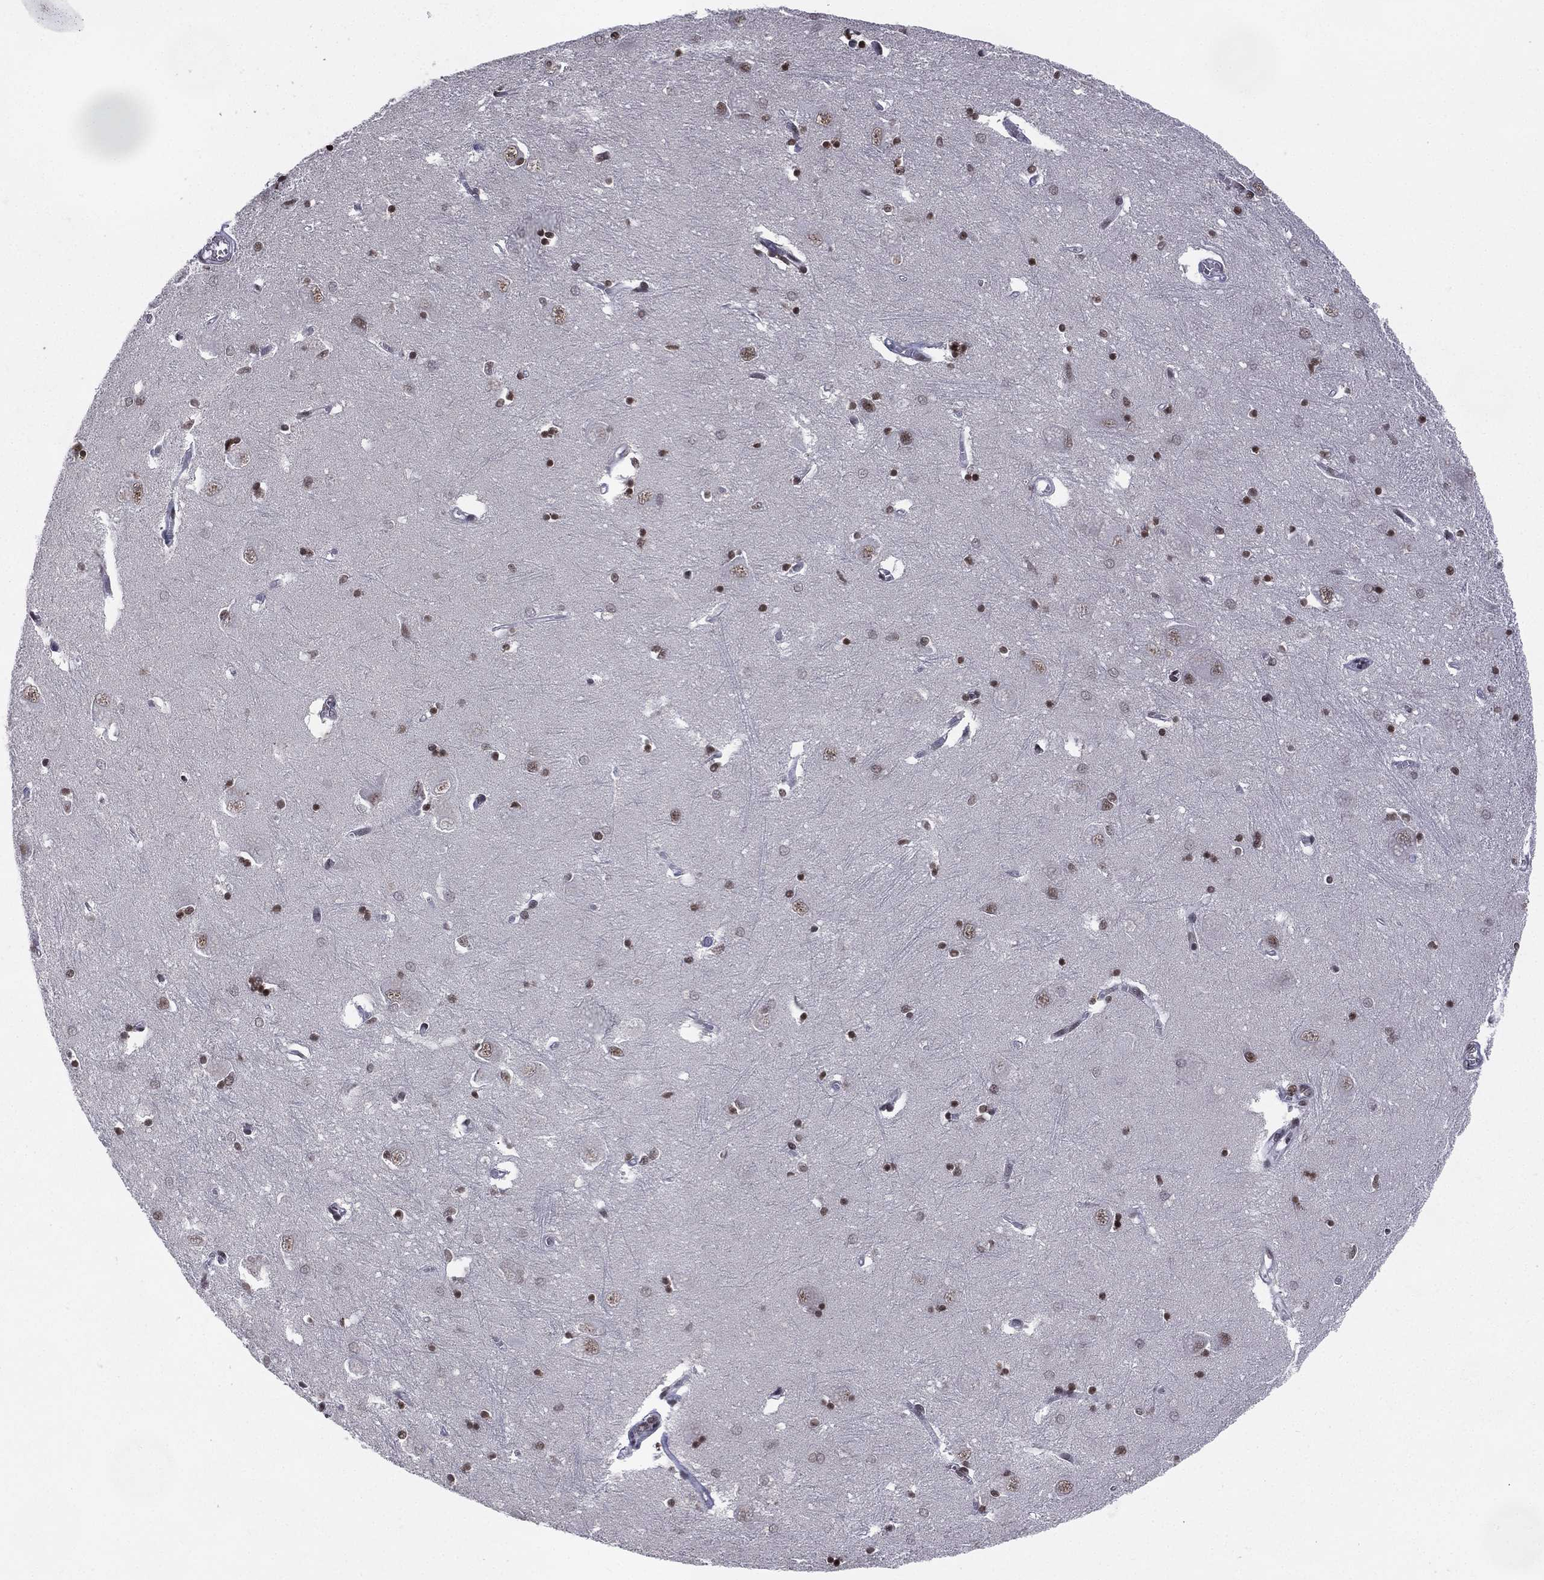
{"staining": {"intensity": "strong", "quantity": ">75%", "location": "nuclear"}, "tissue": "caudate", "cell_type": "Glial cells", "image_type": "normal", "snomed": [{"axis": "morphology", "description": "Normal tissue, NOS"}, {"axis": "topography", "description": "Lateral ventricle wall"}], "caption": "Immunohistochemical staining of benign human caudate displays >75% levels of strong nuclear protein positivity in approximately >75% of glial cells.", "gene": "RFX7", "patient": {"sex": "male", "age": 54}}